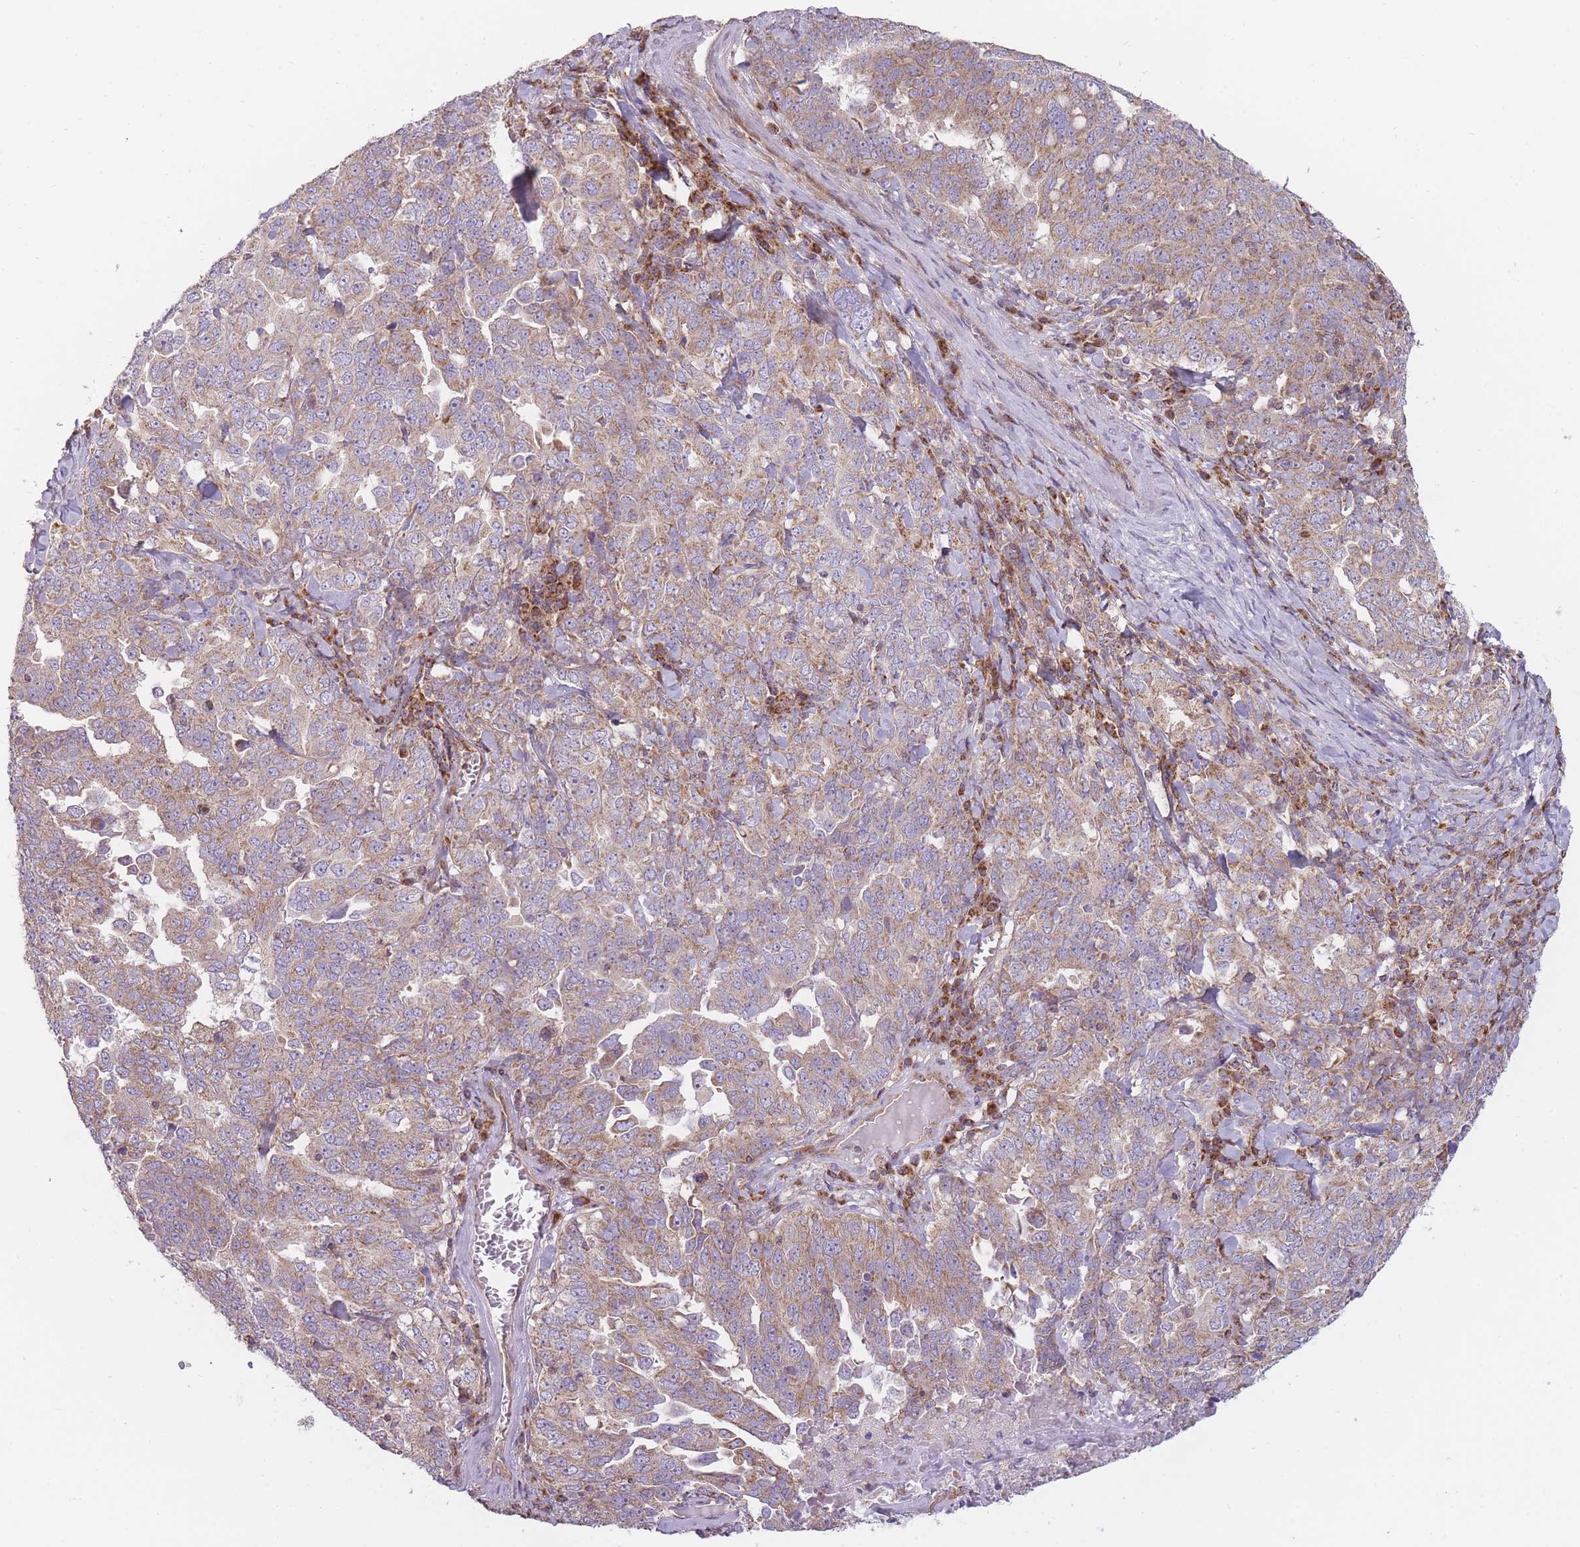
{"staining": {"intensity": "moderate", "quantity": "25%-75%", "location": "cytoplasmic/membranous"}, "tissue": "ovarian cancer", "cell_type": "Tumor cells", "image_type": "cancer", "snomed": [{"axis": "morphology", "description": "Carcinoma, endometroid"}, {"axis": "topography", "description": "Ovary"}], "caption": "High-power microscopy captured an IHC photomicrograph of endometroid carcinoma (ovarian), revealing moderate cytoplasmic/membranous positivity in about 25%-75% of tumor cells.", "gene": "NDUFA9", "patient": {"sex": "female", "age": 62}}